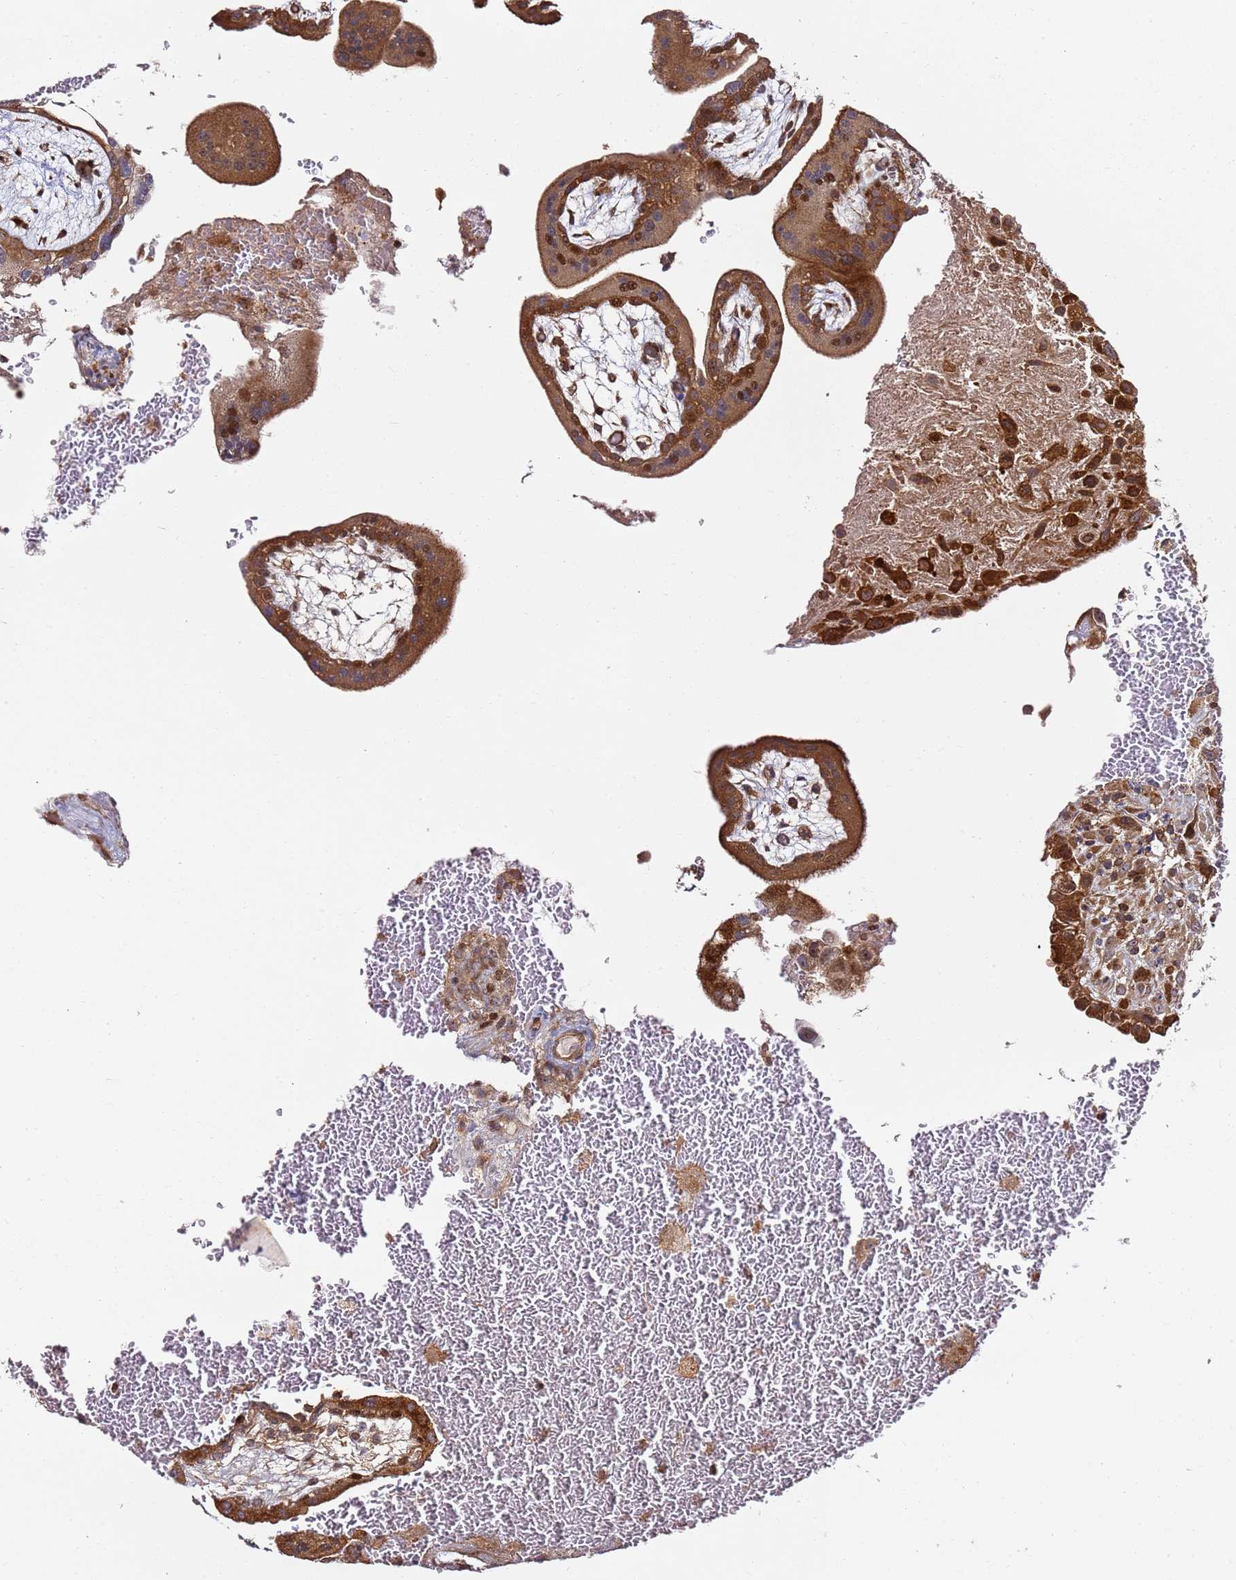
{"staining": {"intensity": "moderate", "quantity": ">75%", "location": "cytoplasmic/membranous,nuclear"}, "tissue": "placenta", "cell_type": "Trophoblastic cells", "image_type": "normal", "snomed": [{"axis": "morphology", "description": "Normal tissue, NOS"}, {"axis": "topography", "description": "Placenta"}], "caption": "This image demonstrates immunohistochemistry (IHC) staining of unremarkable human placenta, with medium moderate cytoplasmic/membranous,nuclear expression in approximately >75% of trophoblastic cells.", "gene": "PRMT7", "patient": {"sex": "female", "age": 35}}